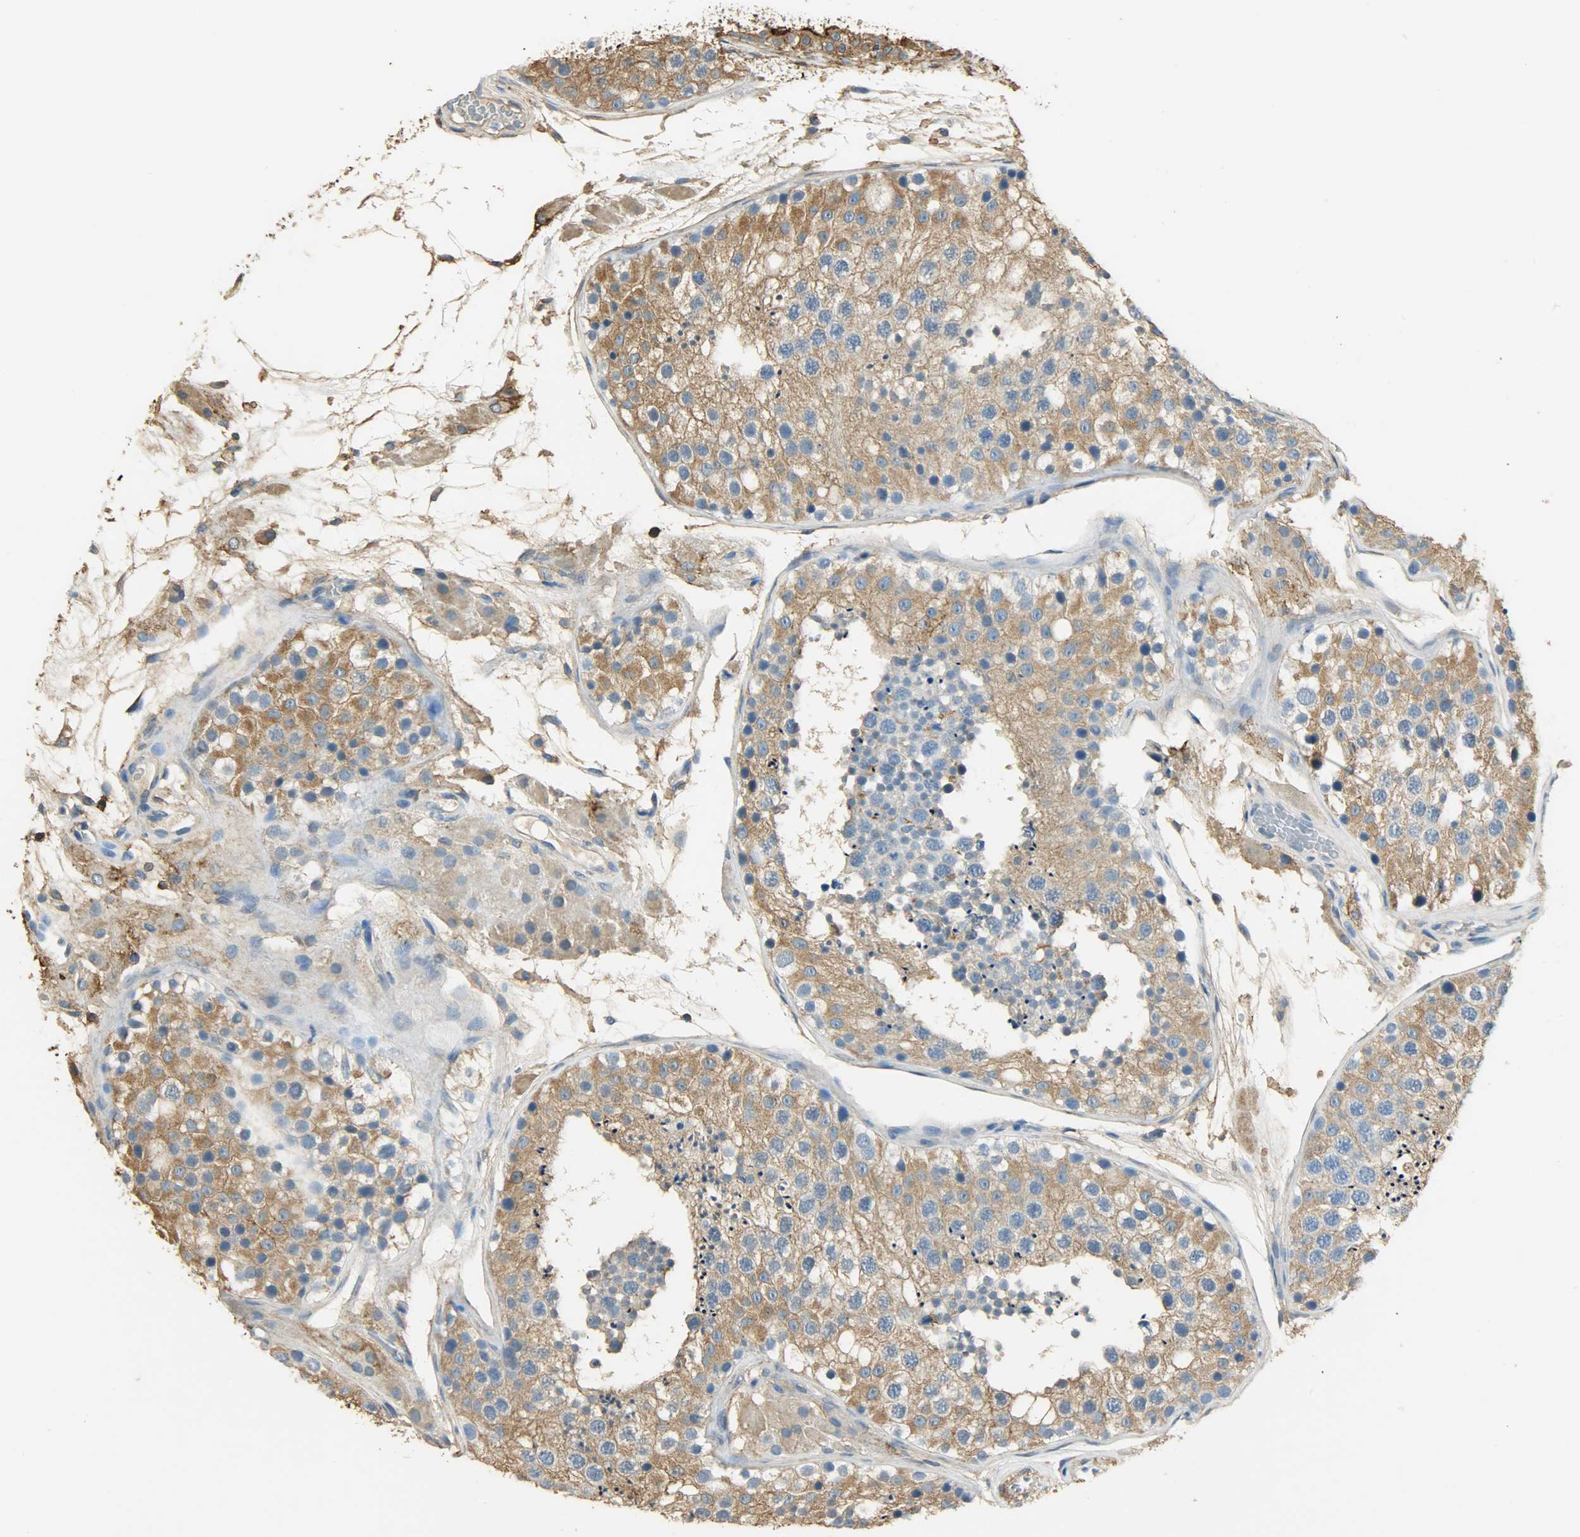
{"staining": {"intensity": "strong", "quantity": ">75%", "location": "cytoplasmic/membranous"}, "tissue": "testis", "cell_type": "Cells in seminiferous ducts", "image_type": "normal", "snomed": [{"axis": "morphology", "description": "Normal tissue, NOS"}, {"axis": "topography", "description": "Testis"}], "caption": "Protein staining of unremarkable testis demonstrates strong cytoplasmic/membranous expression in approximately >75% of cells in seminiferous ducts. The protein of interest is shown in brown color, while the nuclei are stained blue.", "gene": "ANXA6", "patient": {"sex": "male", "age": 26}}